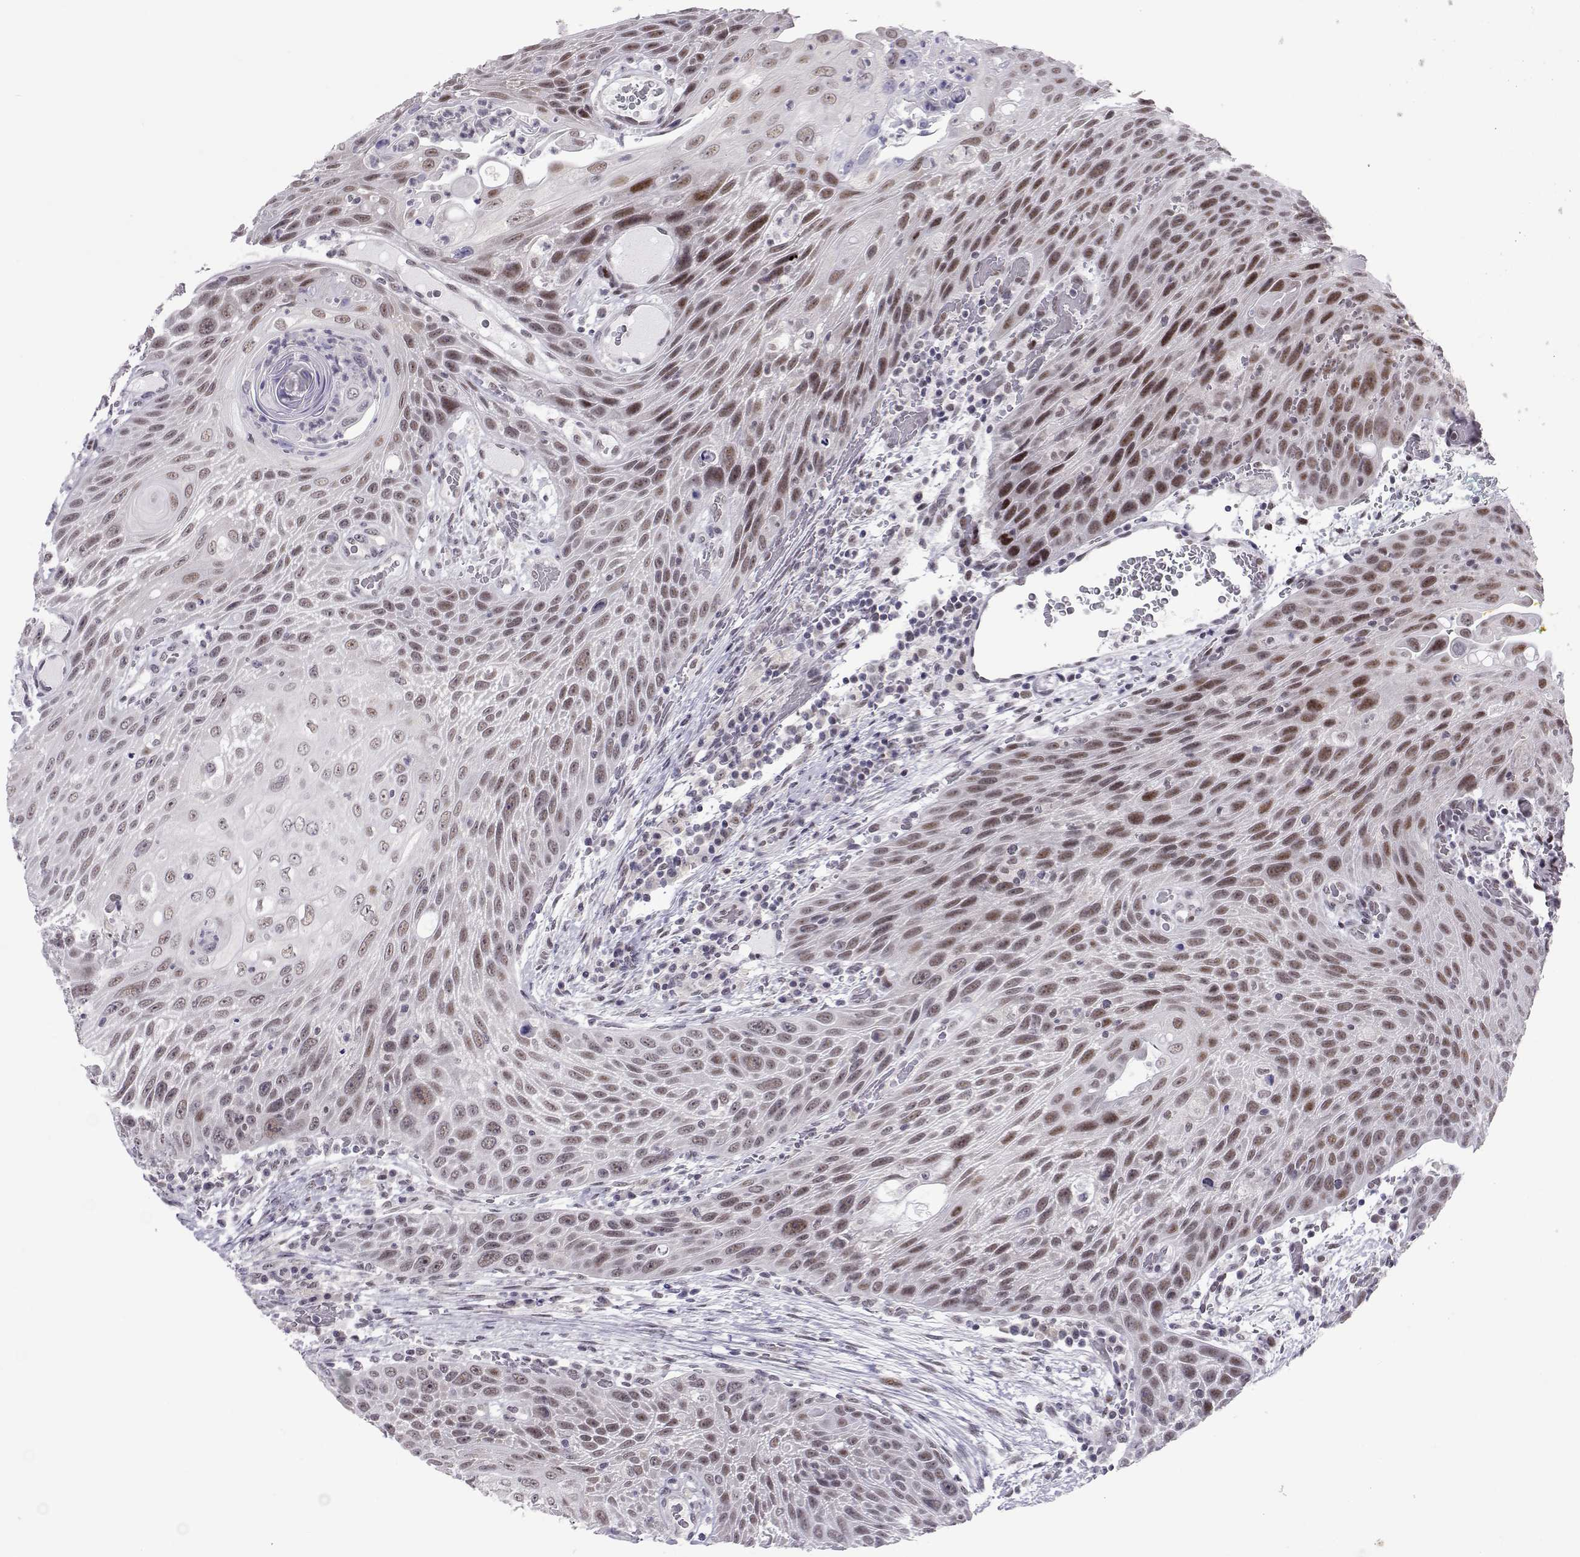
{"staining": {"intensity": "weak", "quantity": ">75%", "location": "nuclear"}, "tissue": "head and neck cancer", "cell_type": "Tumor cells", "image_type": "cancer", "snomed": [{"axis": "morphology", "description": "Squamous cell carcinoma, NOS"}, {"axis": "topography", "description": "Head-Neck"}], "caption": "Approximately >75% of tumor cells in head and neck cancer exhibit weak nuclear protein positivity as visualized by brown immunohistochemical staining.", "gene": "SIX6", "patient": {"sex": "male", "age": 69}}